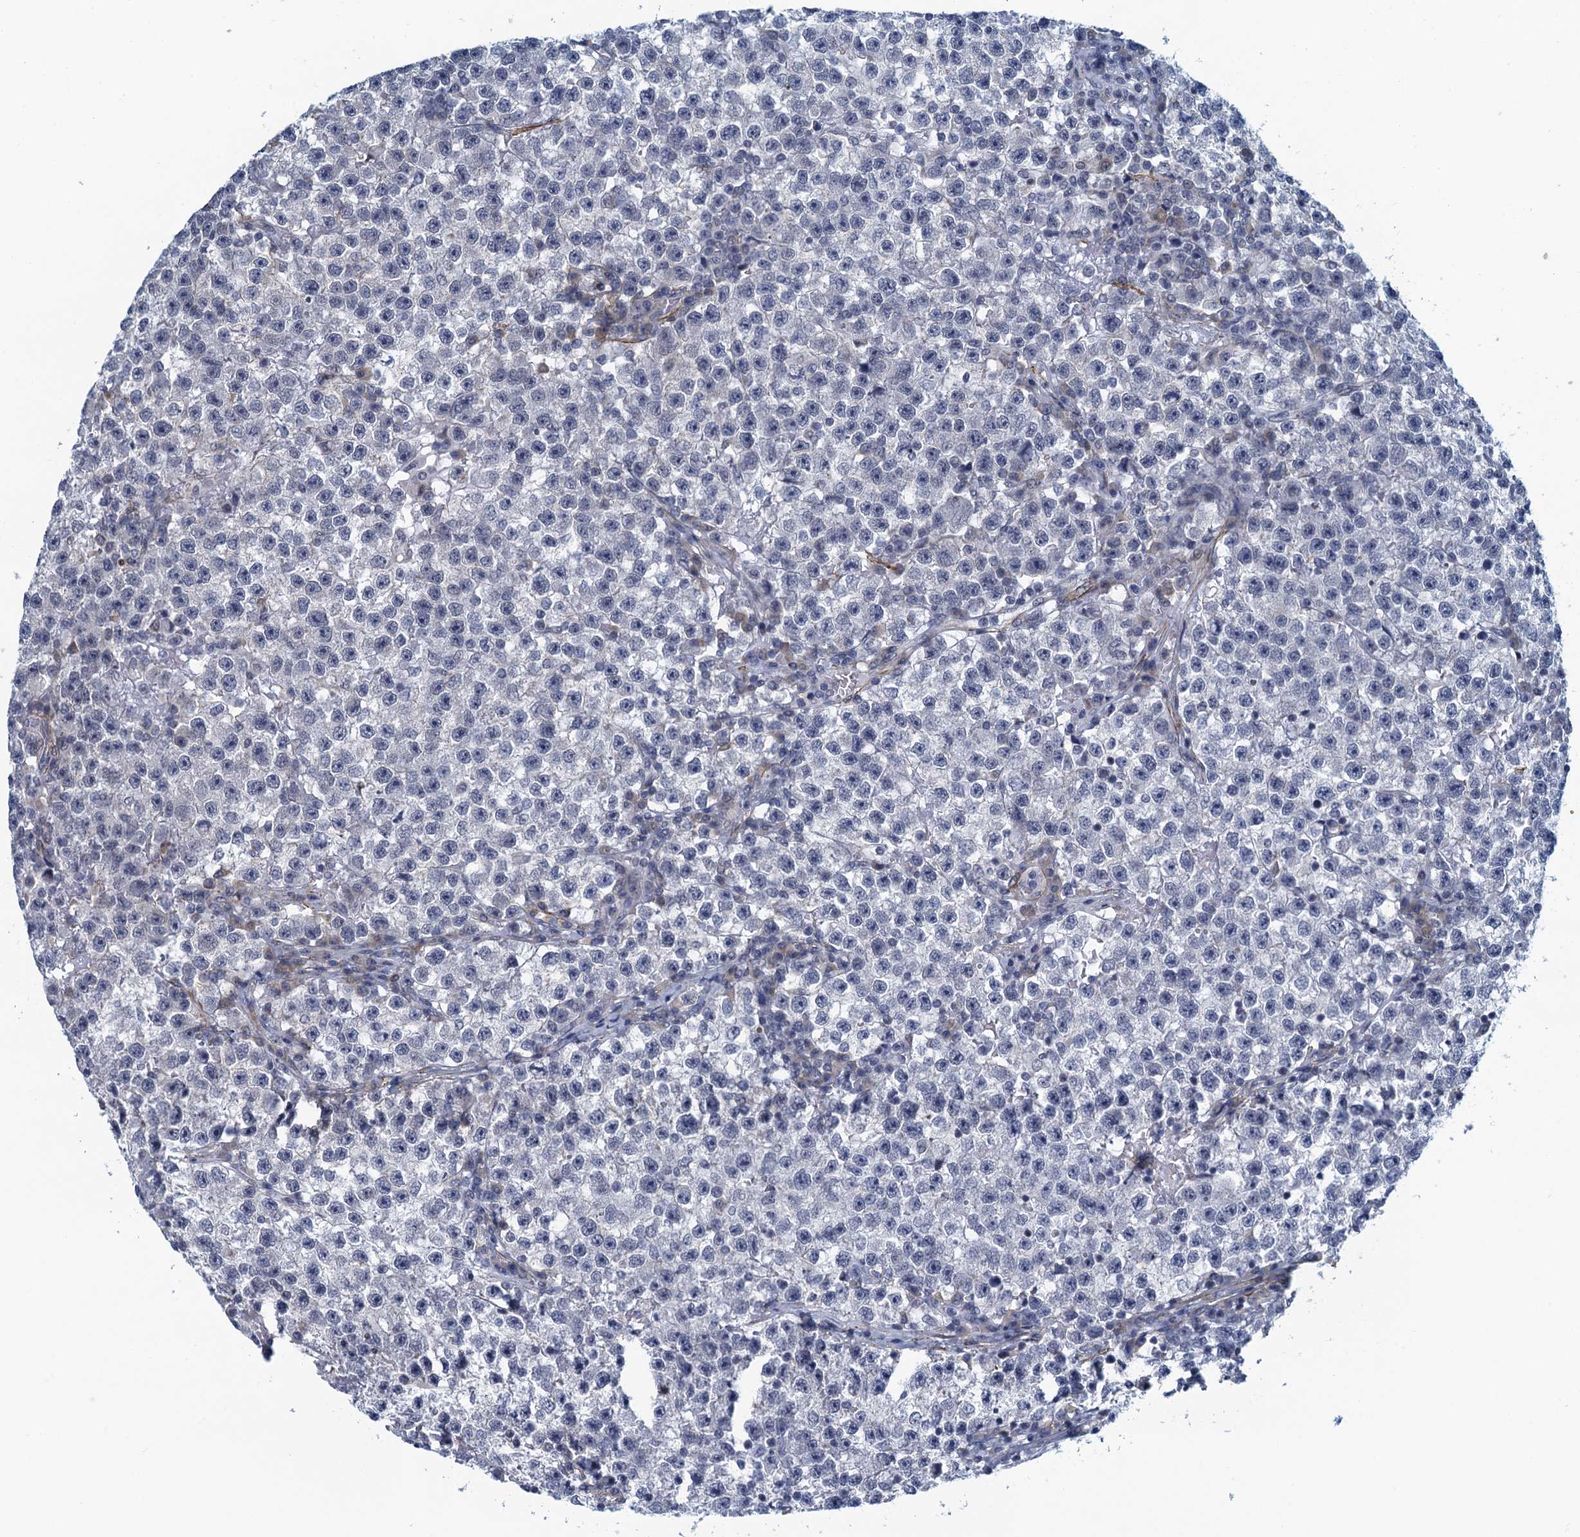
{"staining": {"intensity": "negative", "quantity": "none", "location": "none"}, "tissue": "testis cancer", "cell_type": "Tumor cells", "image_type": "cancer", "snomed": [{"axis": "morphology", "description": "Seminoma, NOS"}, {"axis": "topography", "description": "Testis"}], "caption": "Immunohistochemistry of testis cancer (seminoma) demonstrates no positivity in tumor cells.", "gene": "ALG2", "patient": {"sex": "male", "age": 22}}